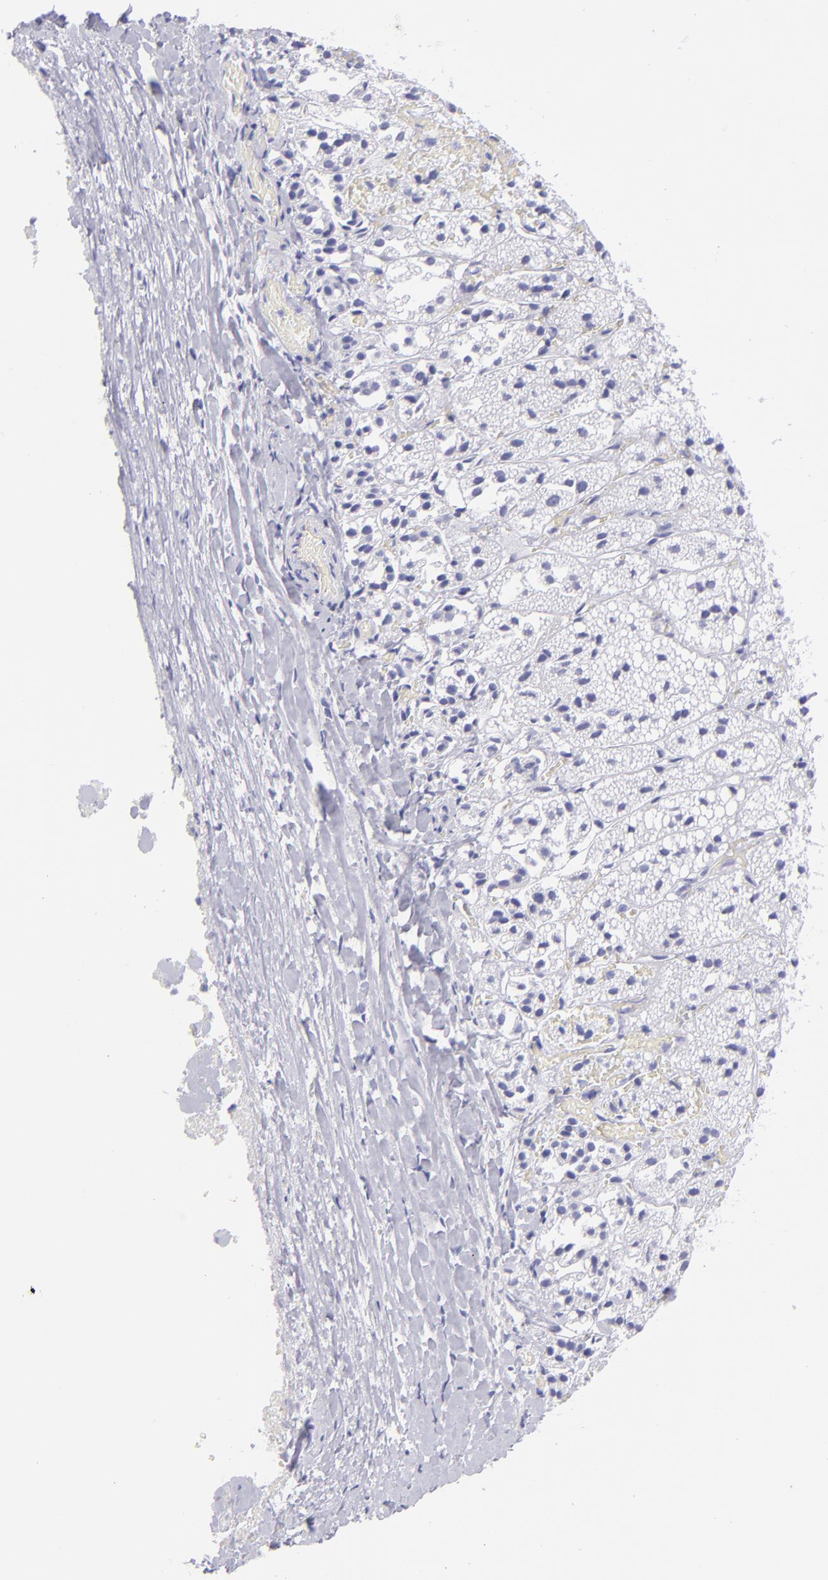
{"staining": {"intensity": "negative", "quantity": "none", "location": "none"}, "tissue": "adrenal gland", "cell_type": "Glandular cells", "image_type": "normal", "snomed": [{"axis": "morphology", "description": "Normal tissue, NOS"}, {"axis": "topography", "description": "Adrenal gland"}], "caption": "DAB immunohistochemical staining of normal adrenal gland exhibits no significant positivity in glandular cells.", "gene": "PIP", "patient": {"sex": "female", "age": 44}}